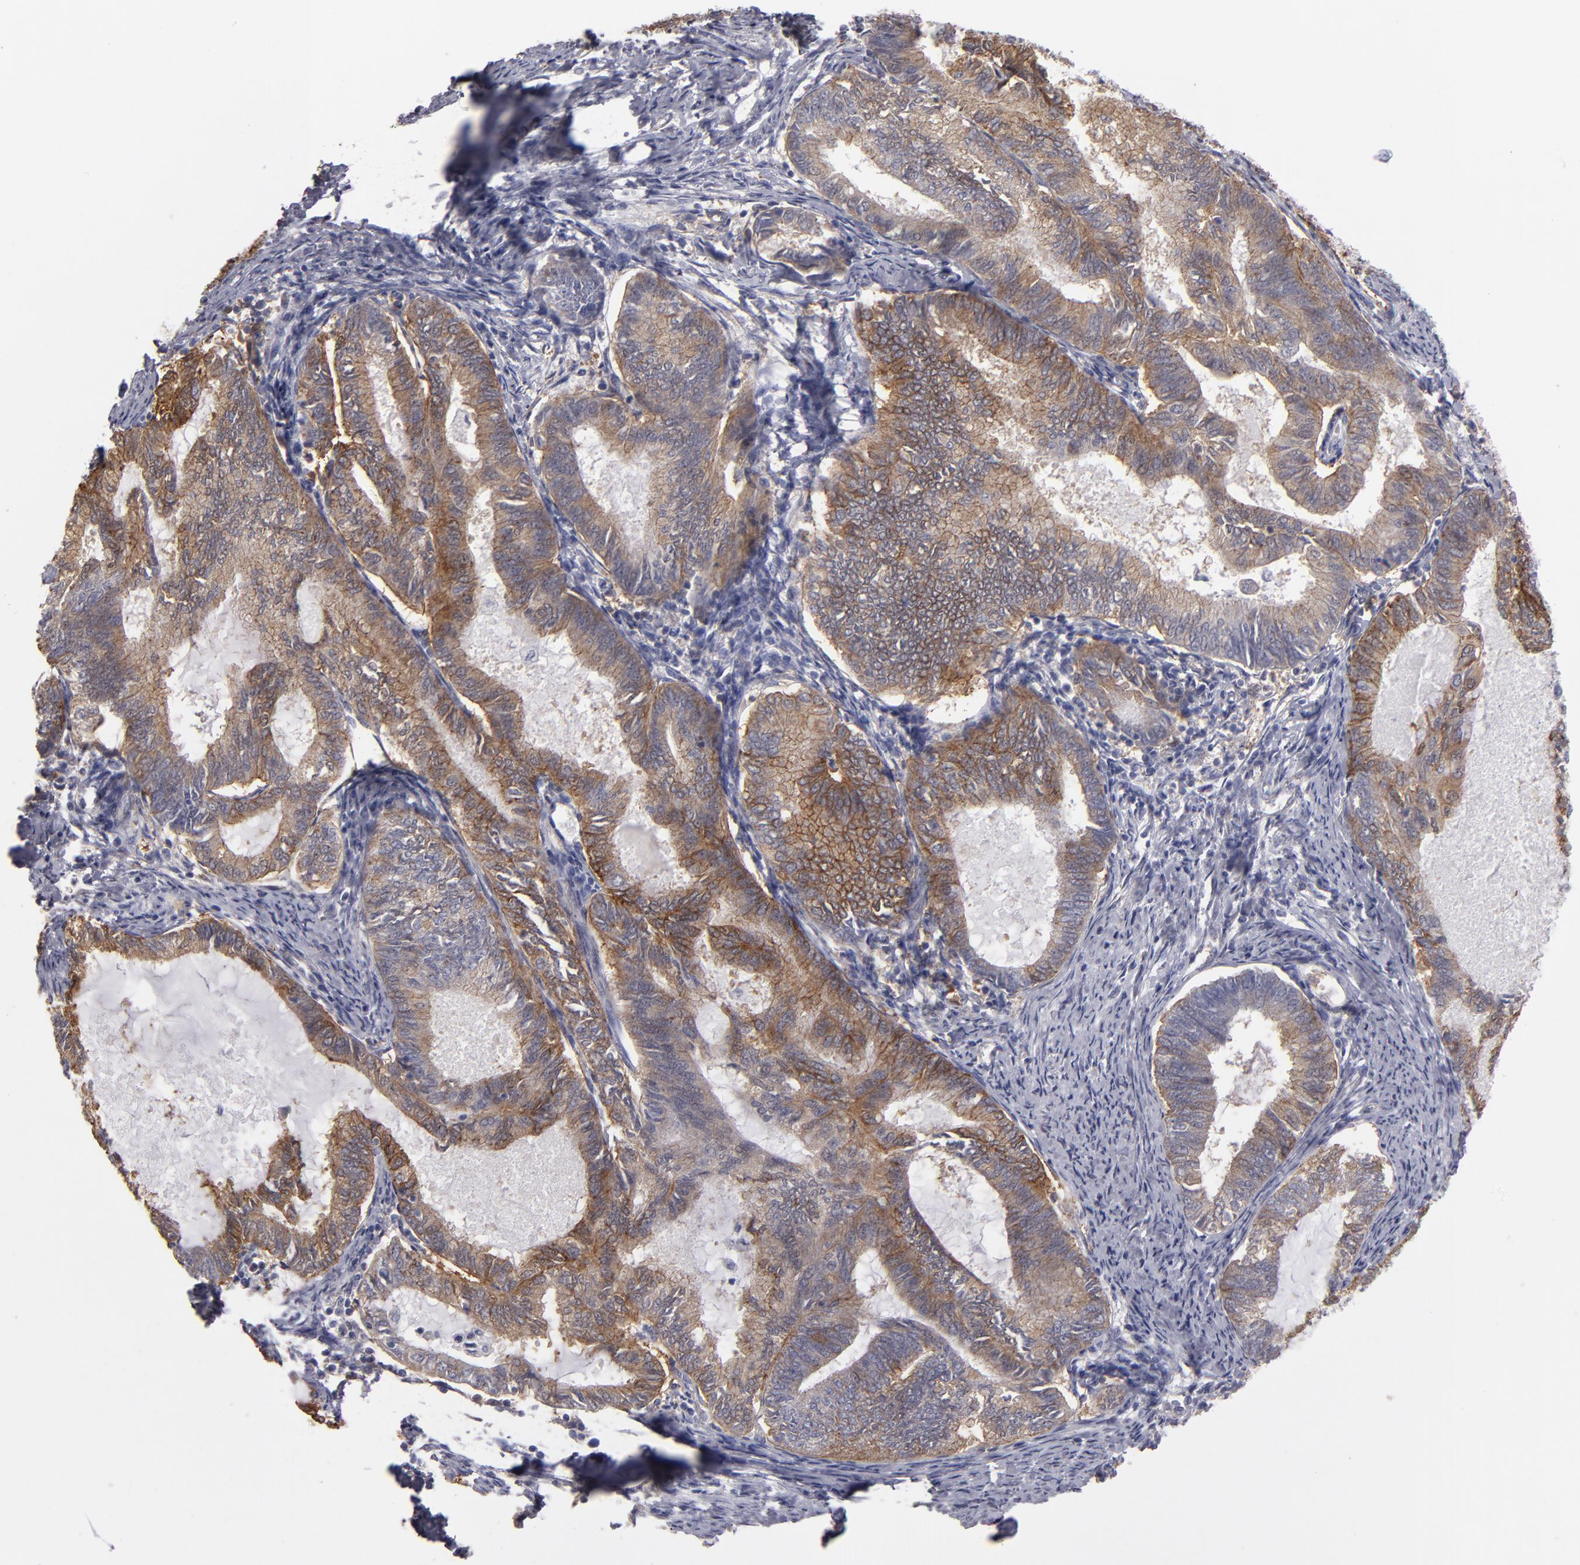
{"staining": {"intensity": "moderate", "quantity": ">75%", "location": "cytoplasmic/membranous"}, "tissue": "endometrial cancer", "cell_type": "Tumor cells", "image_type": "cancer", "snomed": [{"axis": "morphology", "description": "Adenocarcinoma, NOS"}, {"axis": "topography", "description": "Endometrium"}], "caption": "Immunohistochemical staining of endometrial adenocarcinoma reveals medium levels of moderate cytoplasmic/membranous protein expression in about >75% of tumor cells. The protein of interest is shown in brown color, while the nuclei are stained blue.", "gene": "NDRG2", "patient": {"sex": "female", "age": 86}}